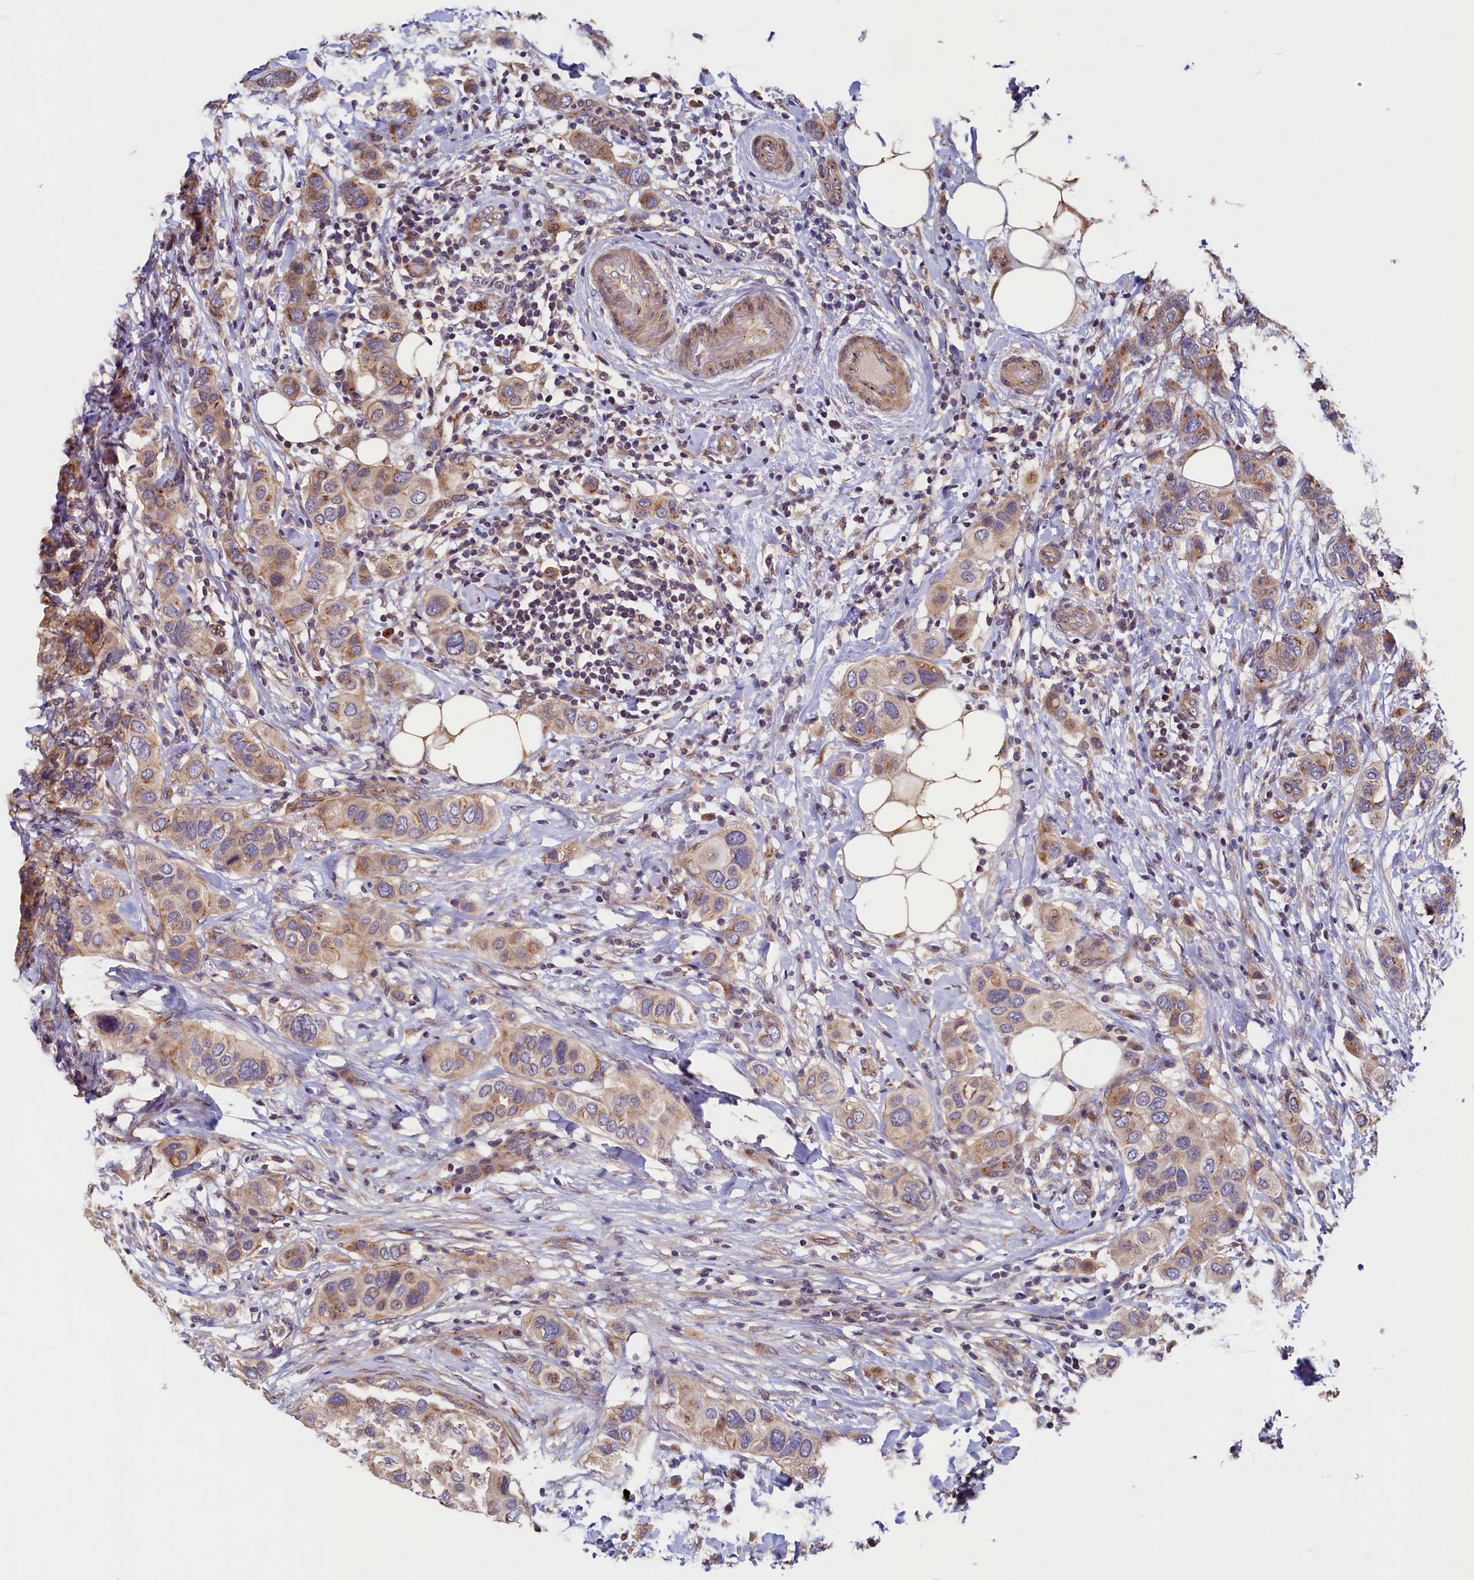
{"staining": {"intensity": "weak", "quantity": ">75%", "location": "cytoplasmic/membranous"}, "tissue": "breast cancer", "cell_type": "Tumor cells", "image_type": "cancer", "snomed": [{"axis": "morphology", "description": "Lobular carcinoma"}, {"axis": "topography", "description": "Breast"}], "caption": "Human breast lobular carcinoma stained with a brown dye shows weak cytoplasmic/membranous positive staining in approximately >75% of tumor cells.", "gene": "TMEM181", "patient": {"sex": "female", "age": 51}}